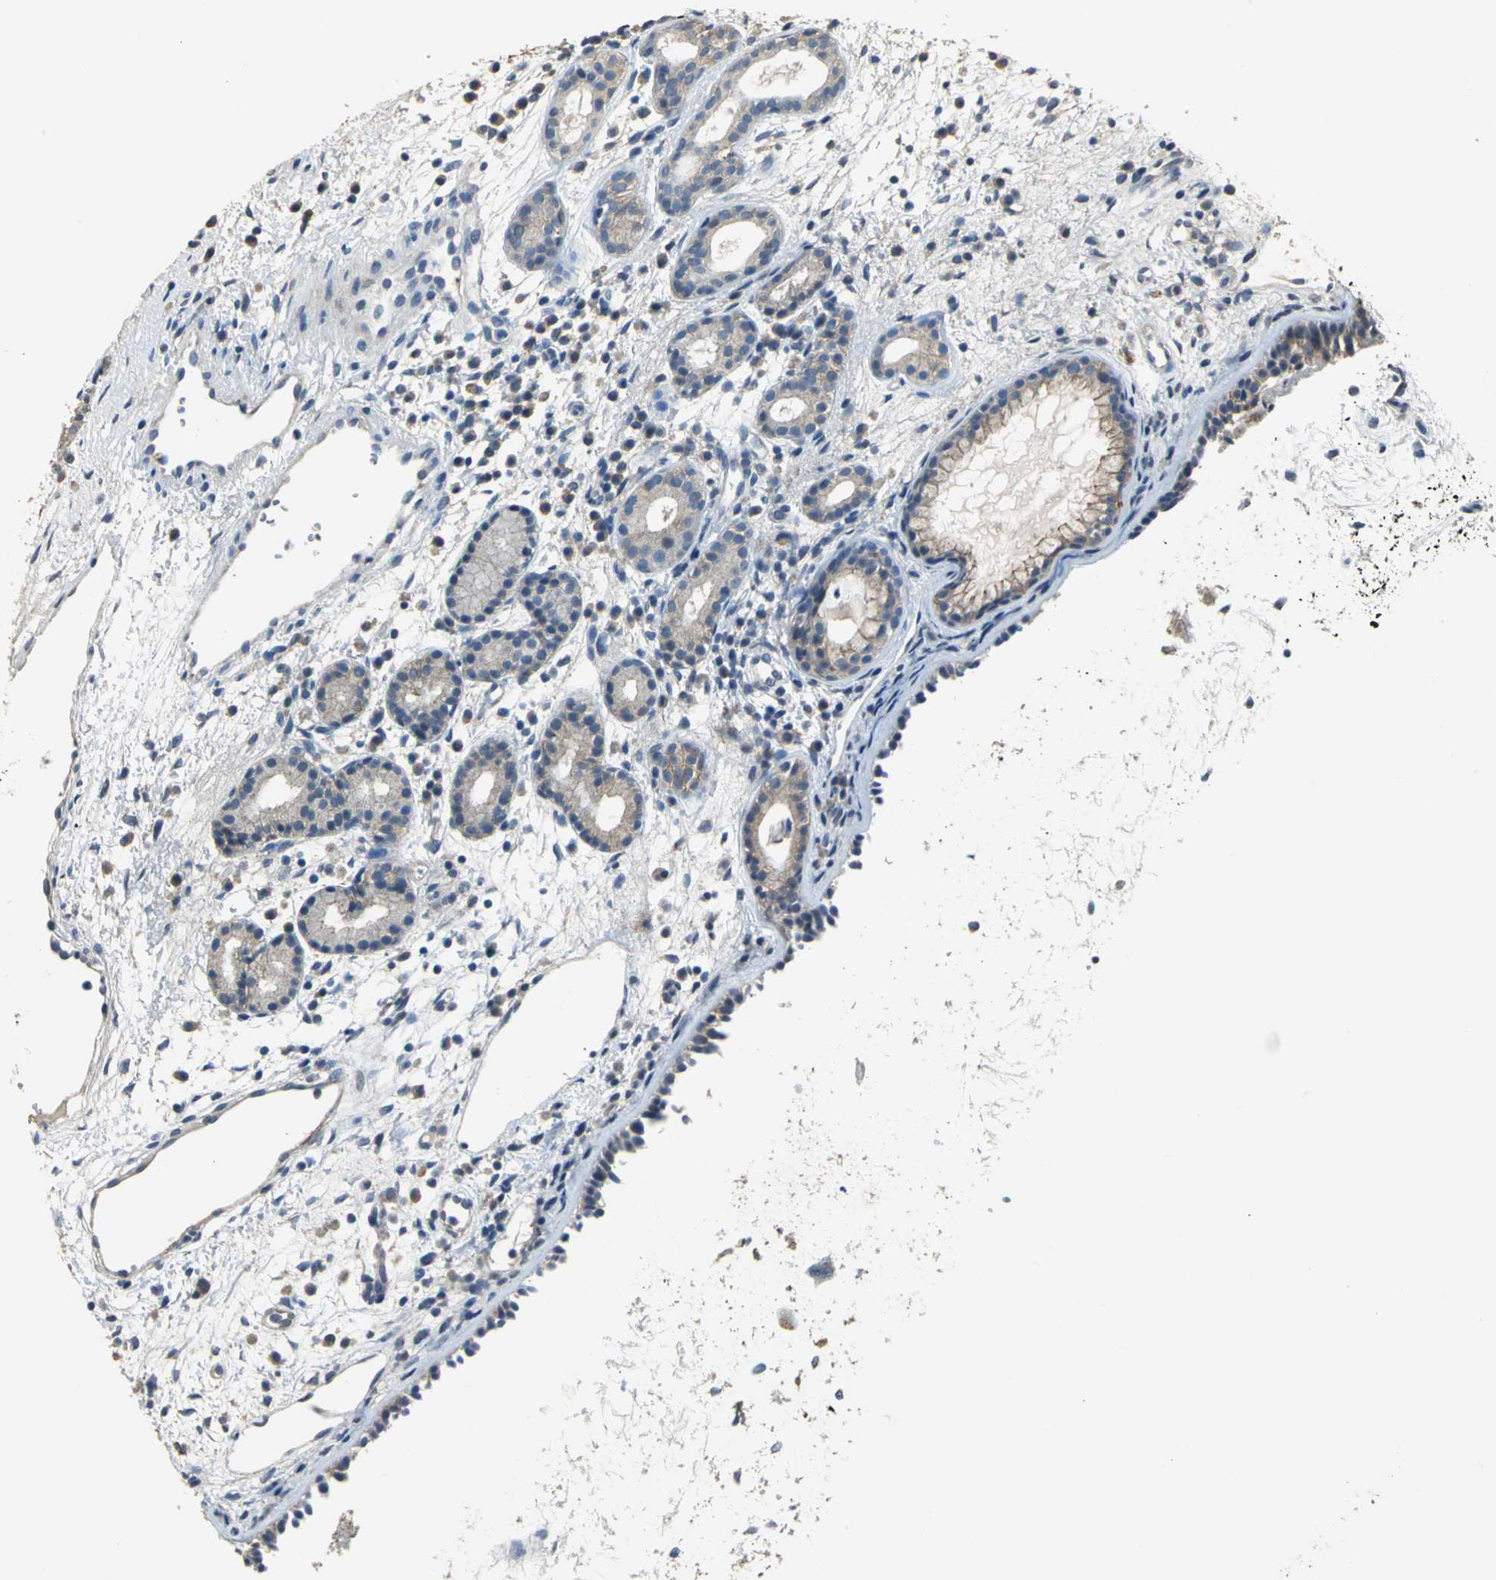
{"staining": {"intensity": "moderate", "quantity": ">75%", "location": "cytoplasmic/membranous"}, "tissue": "nasopharynx", "cell_type": "Respiratory epithelial cells", "image_type": "normal", "snomed": [{"axis": "morphology", "description": "Normal tissue, NOS"}, {"axis": "morphology", "description": "Inflammation, NOS"}, {"axis": "topography", "description": "Nasopharynx"}], "caption": "The immunohistochemical stain labels moderate cytoplasmic/membranous expression in respiratory epithelial cells of benign nasopharynx. Using DAB (3,3'-diaminobenzidine) (brown) and hematoxylin (blue) stains, captured at high magnification using brightfield microscopy.", "gene": "OCLN", "patient": {"sex": "female", "age": 55}}